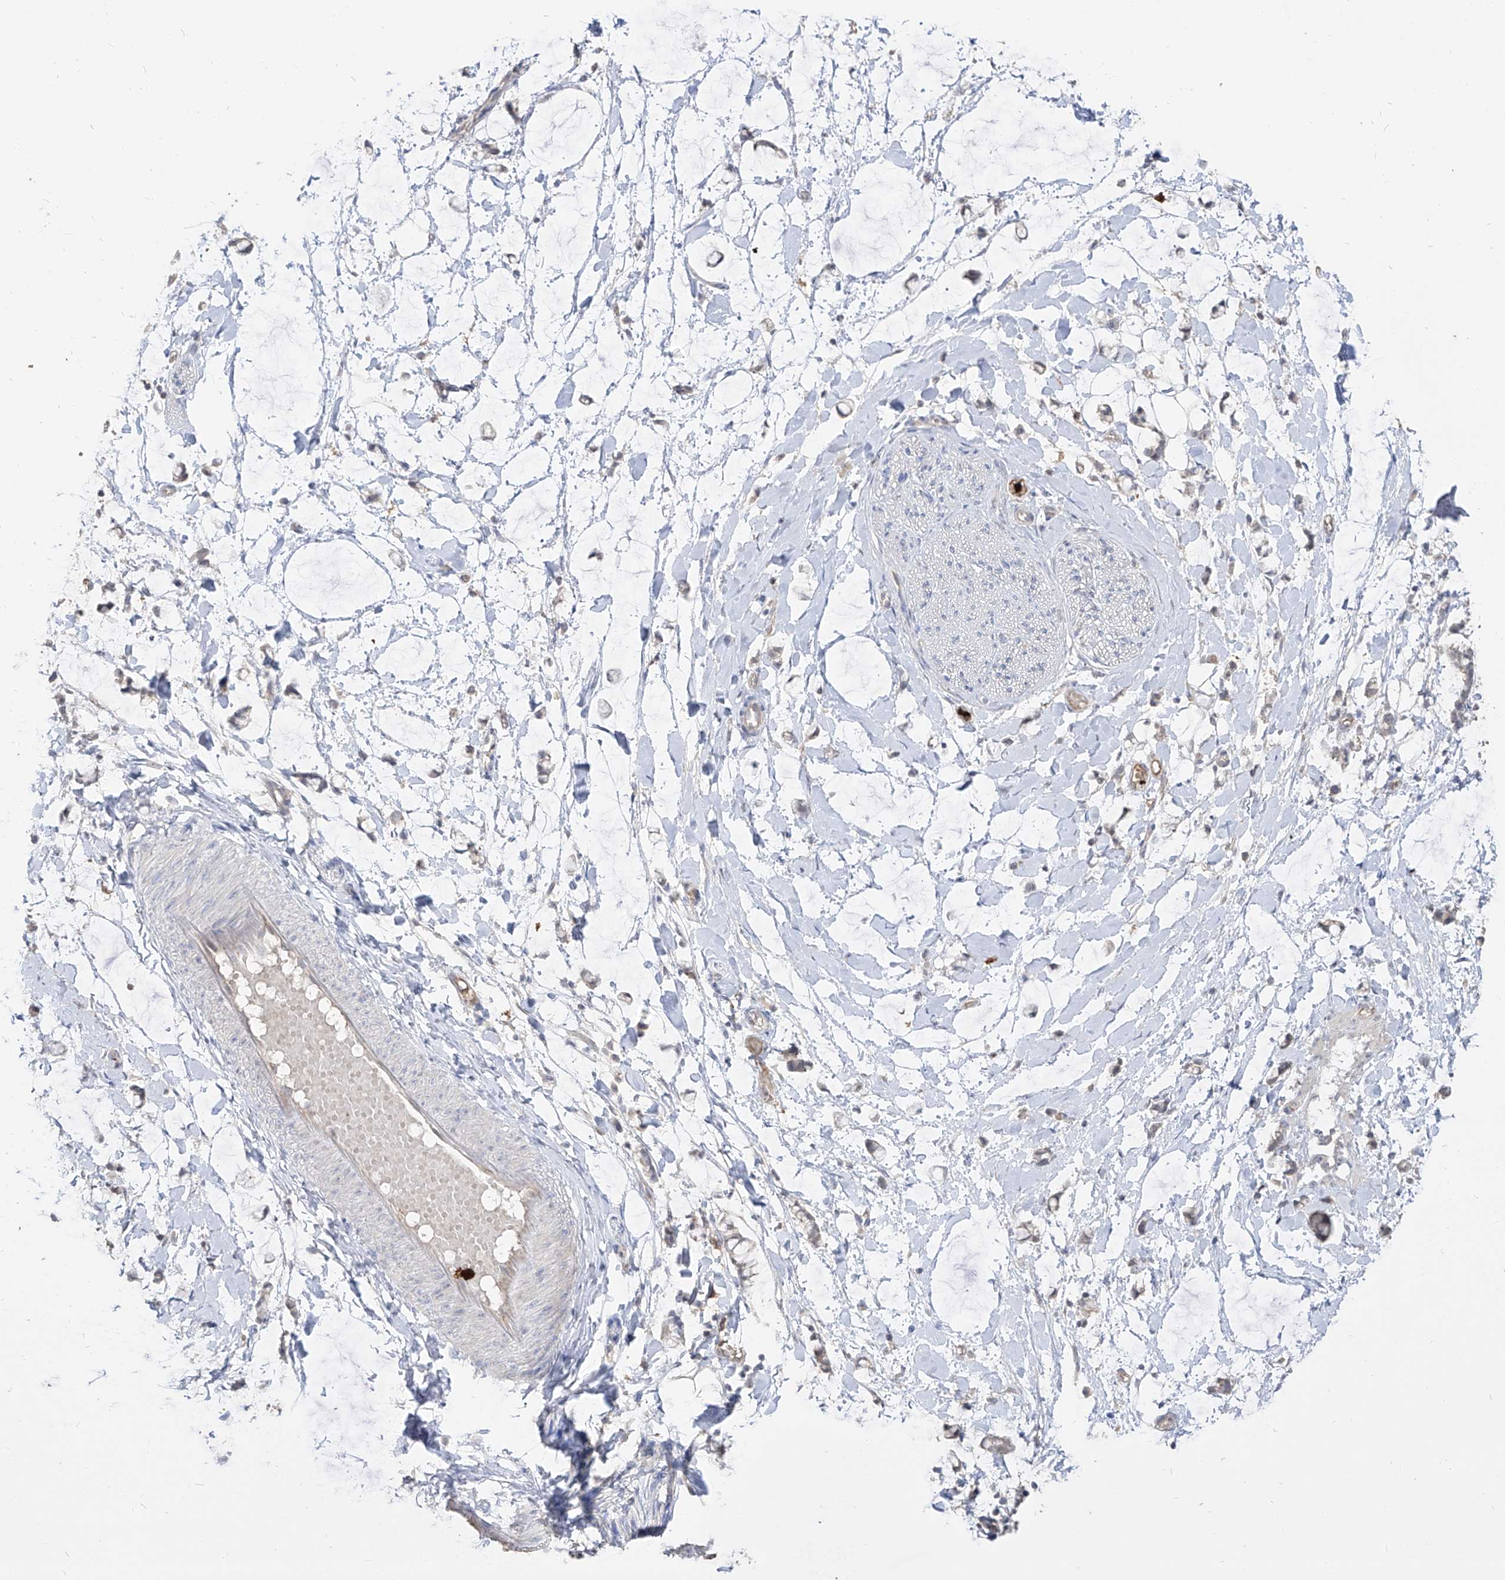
{"staining": {"intensity": "weak", "quantity": "<25%", "location": "cytoplasmic/membranous"}, "tissue": "adipose tissue", "cell_type": "Adipocytes", "image_type": "normal", "snomed": [{"axis": "morphology", "description": "Normal tissue, NOS"}, {"axis": "morphology", "description": "Adenocarcinoma, NOS"}, {"axis": "topography", "description": "Colon"}, {"axis": "topography", "description": "Peripheral nerve tissue"}], "caption": "The micrograph displays no significant positivity in adipocytes of adipose tissue.", "gene": "ZNF227", "patient": {"sex": "male", "age": 14}}